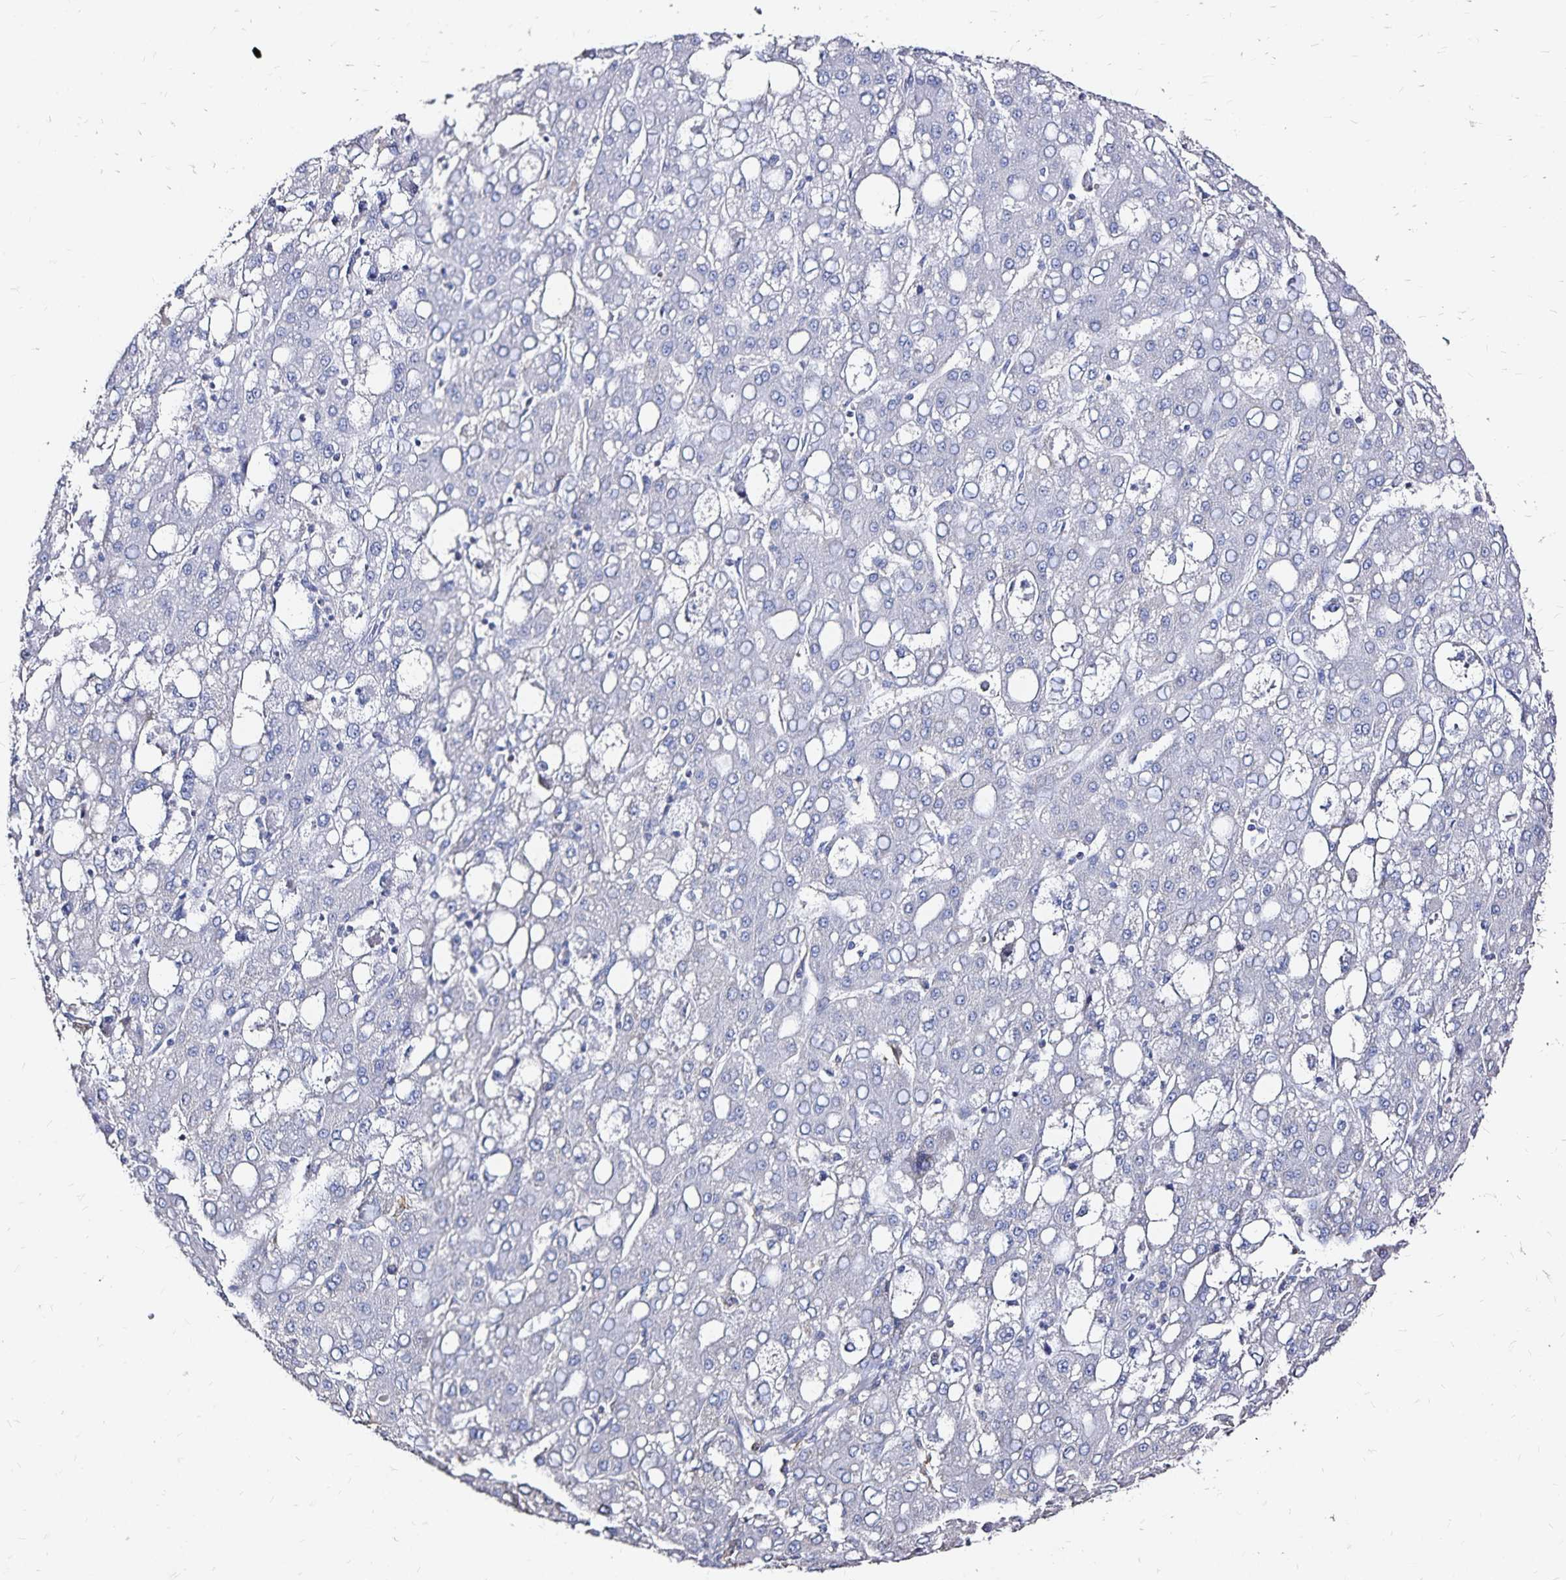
{"staining": {"intensity": "negative", "quantity": "none", "location": "none"}, "tissue": "liver cancer", "cell_type": "Tumor cells", "image_type": "cancer", "snomed": [{"axis": "morphology", "description": "Carcinoma, Hepatocellular, NOS"}, {"axis": "topography", "description": "Liver"}], "caption": "This is an immunohistochemistry (IHC) micrograph of human liver cancer. There is no expression in tumor cells.", "gene": "SLC5A1", "patient": {"sex": "male", "age": 65}}